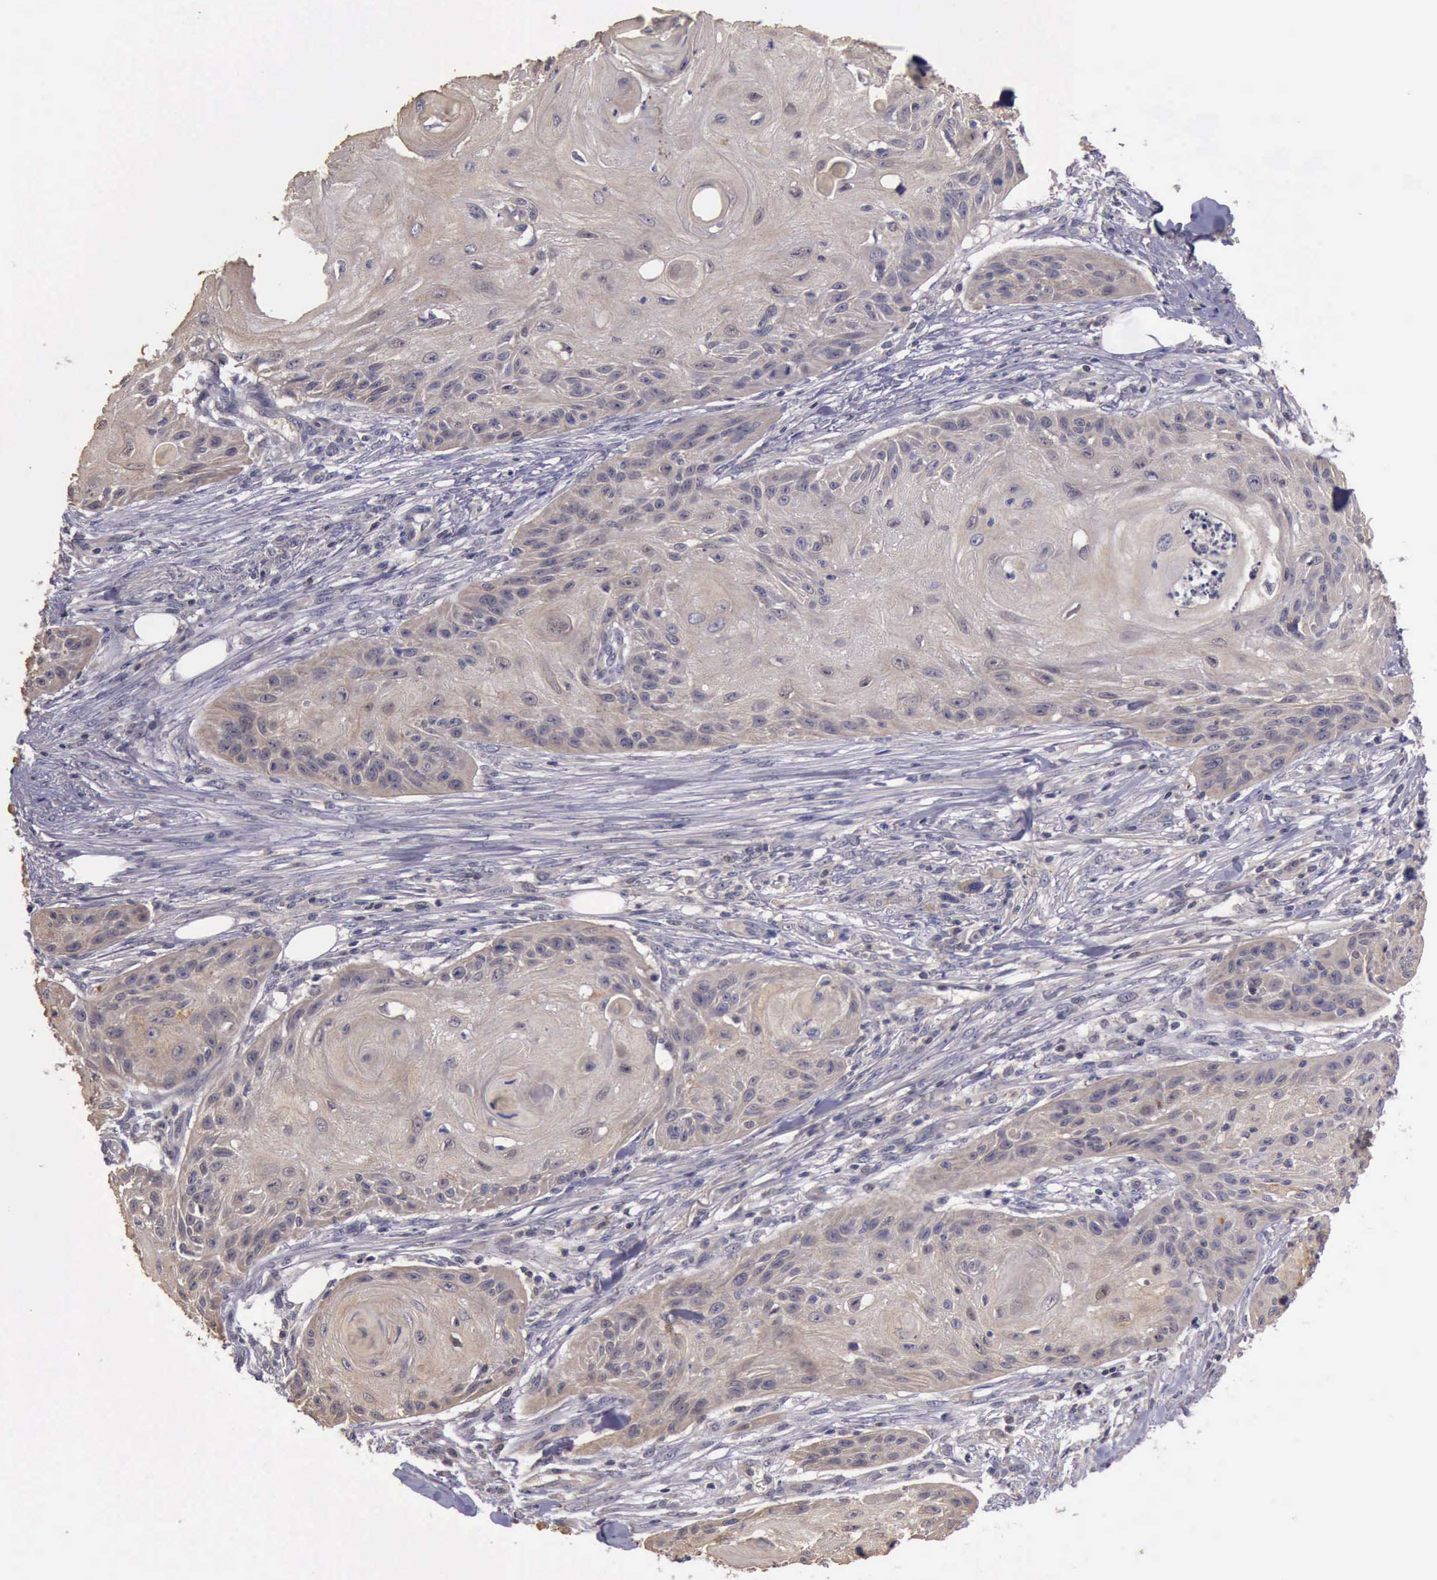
{"staining": {"intensity": "negative", "quantity": "none", "location": "none"}, "tissue": "skin cancer", "cell_type": "Tumor cells", "image_type": "cancer", "snomed": [{"axis": "morphology", "description": "Squamous cell carcinoma, NOS"}, {"axis": "topography", "description": "Skin"}], "caption": "The image exhibits no staining of tumor cells in skin cancer (squamous cell carcinoma).", "gene": "RAB39B", "patient": {"sex": "female", "age": 88}}